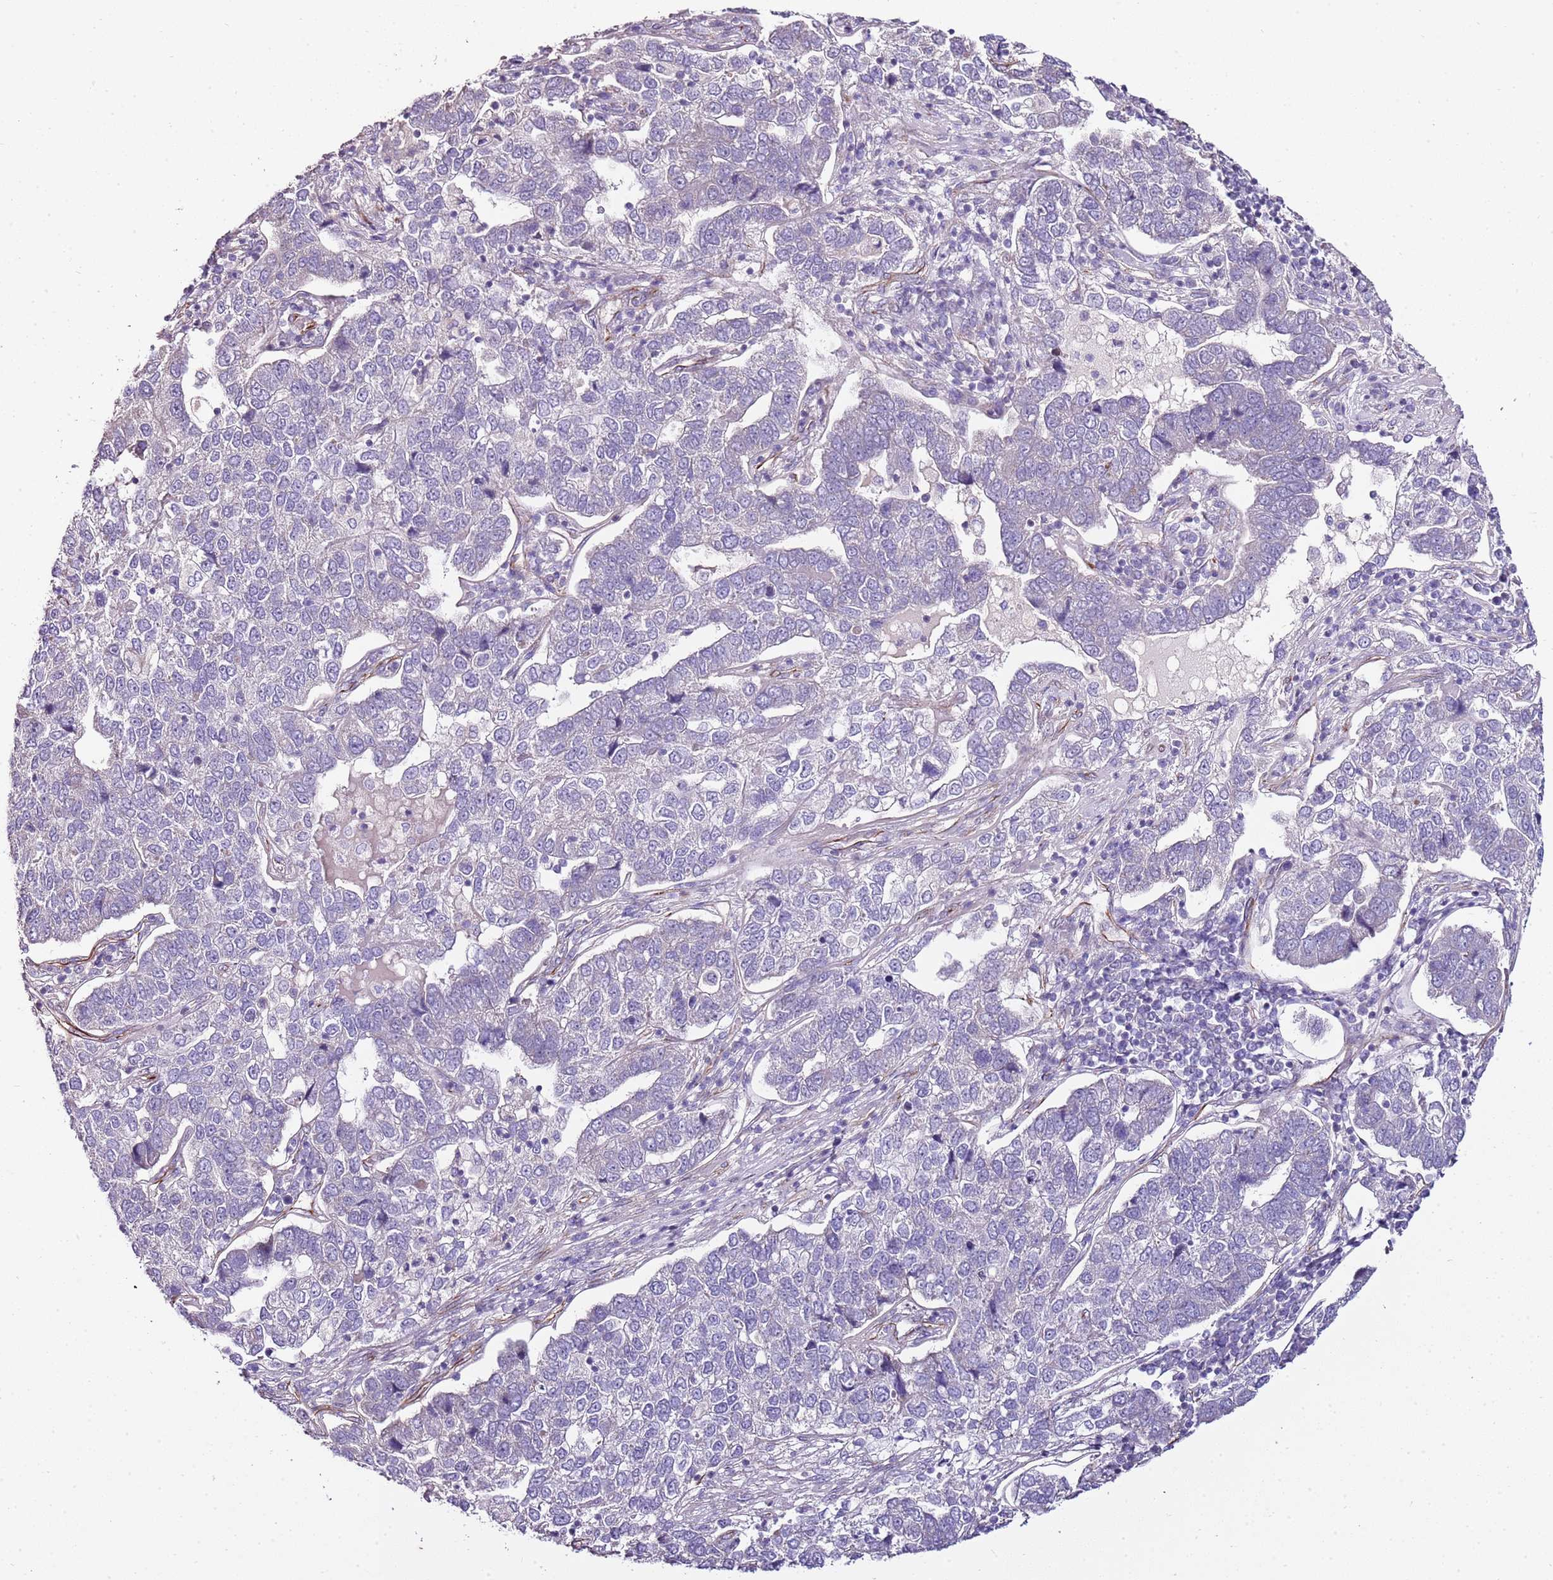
{"staining": {"intensity": "negative", "quantity": "none", "location": "none"}, "tissue": "pancreatic cancer", "cell_type": "Tumor cells", "image_type": "cancer", "snomed": [{"axis": "morphology", "description": "Adenocarcinoma, NOS"}, {"axis": "topography", "description": "Pancreas"}], "caption": "The image exhibits no staining of tumor cells in adenocarcinoma (pancreatic).", "gene": "ZNF786", "patient": {"sex": "female", "age": 61}}